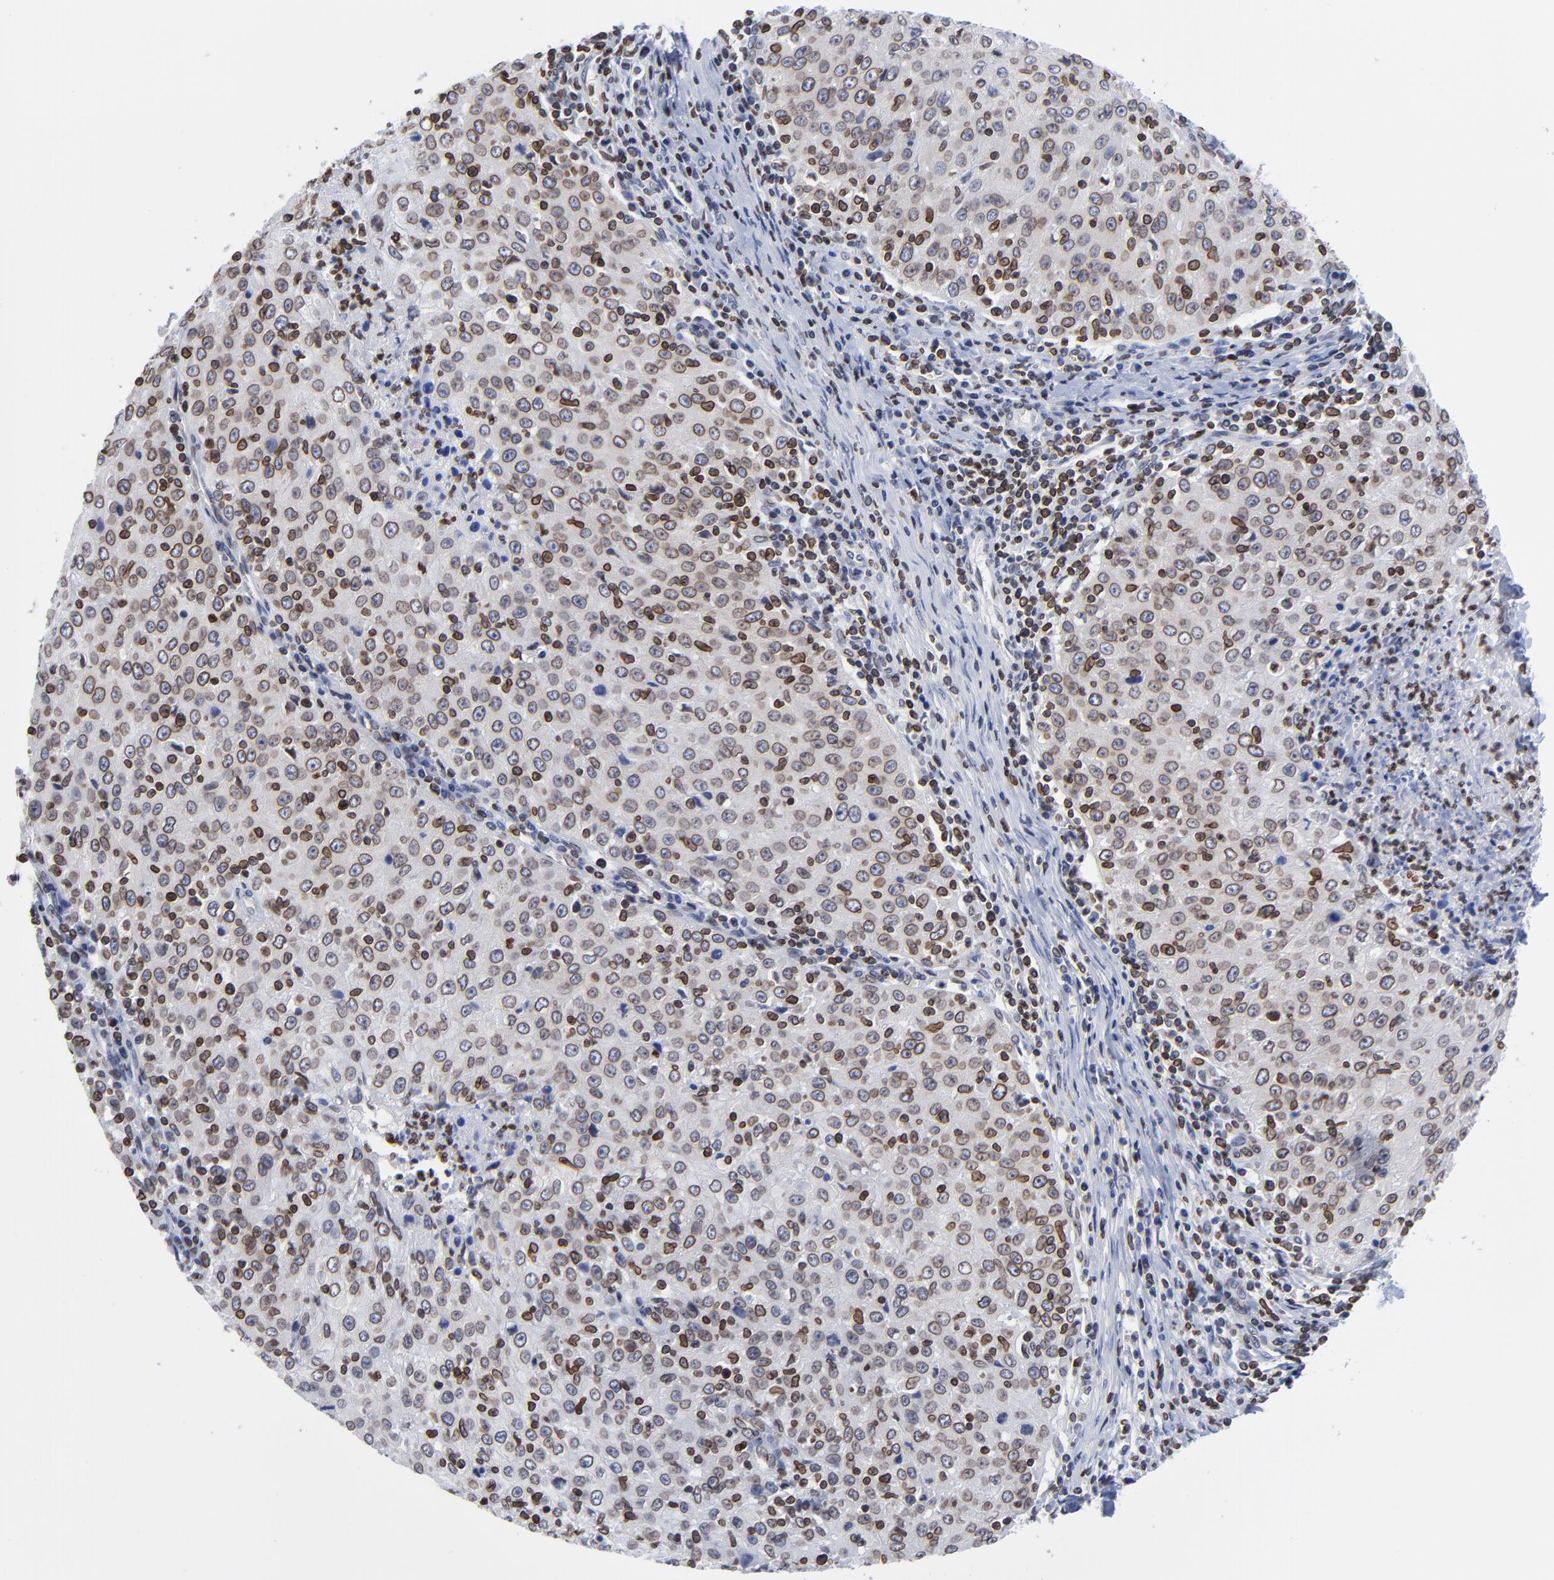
{"staining": {"intensity": "moderate", "quantity": ">75%", "location": "cytoplasmic/membranous,nuclear"}, "tissue": "cervical cancer", "cell_type": "Tumor cells", "image_type": "cancer", "snomed": [{"axis": "morphology", "description": "Squamous cell carcinoma, NOS"}, {"axis": "topography", "description": "Cervix"}], "caption": "Protein staining of squamous cell carcinoma (cervical) tissue shows moderate cytoplasmic/membranous and nuclear expression in about >75% of tumor cells.", "gene": "THAP7", "patient": {"sex": "female", "age": 27}}